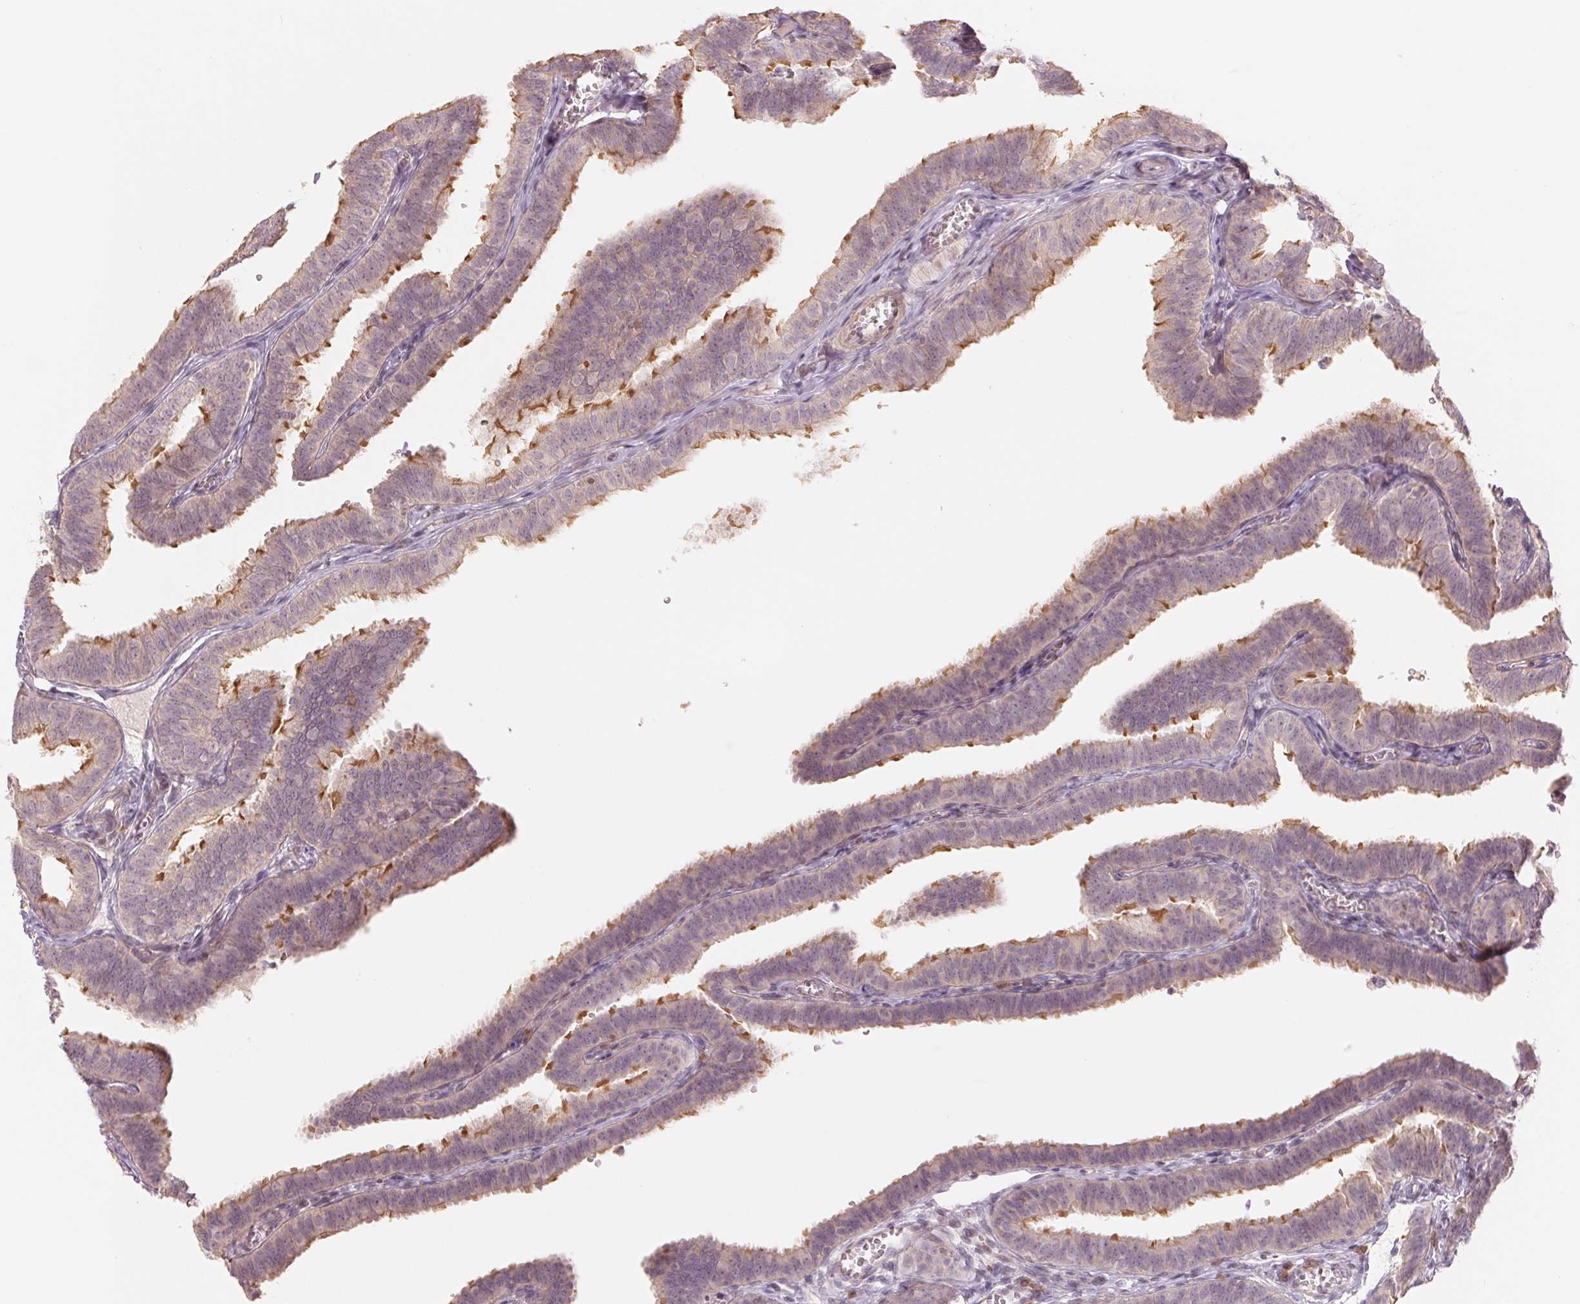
{"staining": {"intensity": "moderate", "quantity": "25%-75%", "location": "cytoplasmic/membranous"}, "tissue": "fallopian tube", "cell_type": "Glandular cells", "image_type": "normal", "snomed": [{"axis": "morphology", "description": "Normal tissue, NOS"}, {"axis": "topography", "description": "Fallopian tube"}], "caption": "Immunohistochemical staining of normal fallopian tube shows moderate cytoplasmic/membranous protein staining in about 25%-75% of glandular cells.", "gene": "DENND2C", "patient": {"sex": "female", "age": 25}}